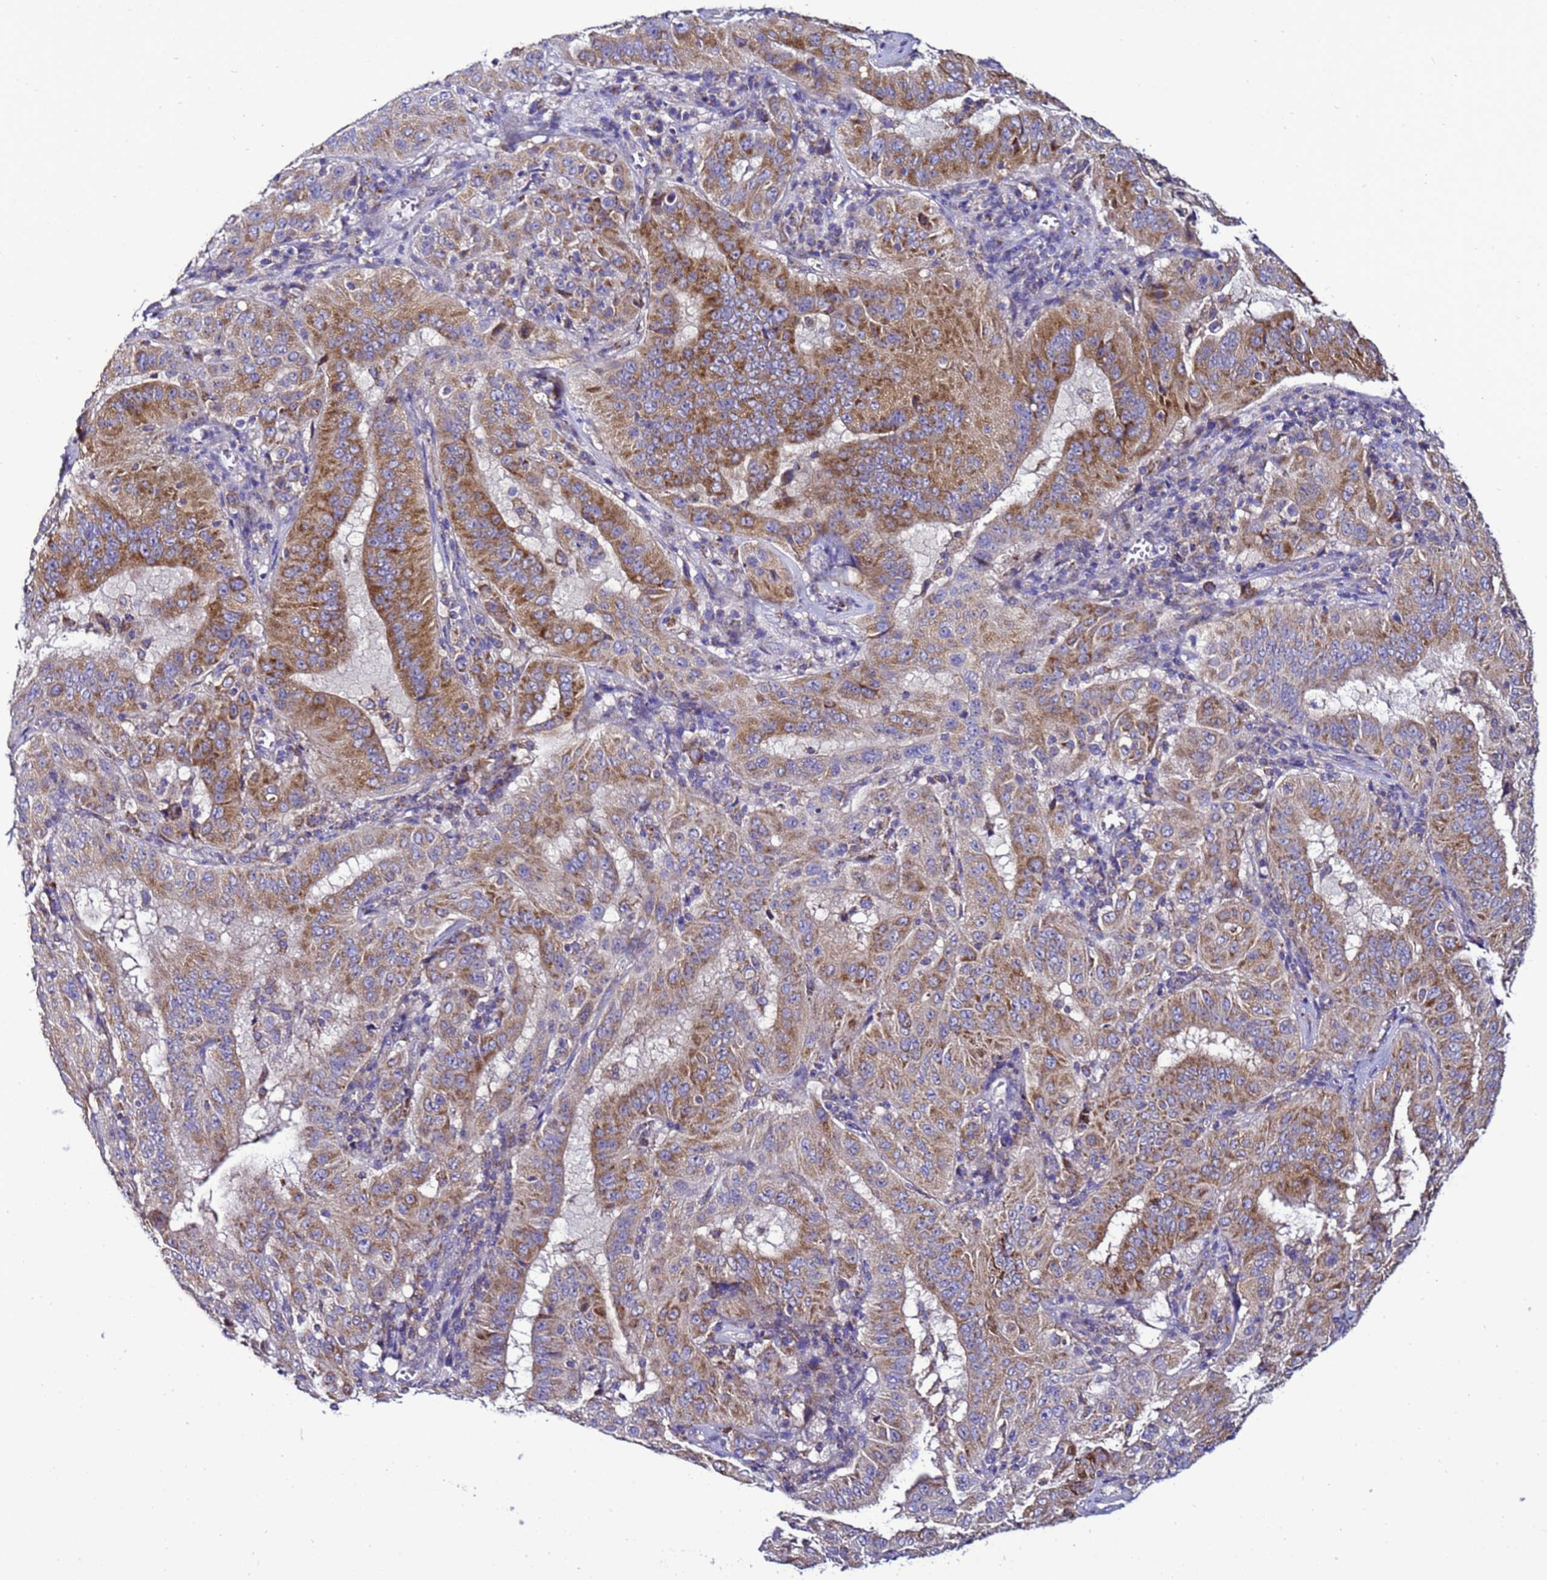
{"staining": {"intensity": "moderate", "quantity": ">75%", "location": "cytoplasmic/membranous"}, "tissue": "pancreatic cancer", "cell_type": "Tumor cells", "image_type": "cancer", "snomed": [{"axis": "morphology", "description": "Adenocarcinoma, NOS"}, {"axis": "topography", "description": "Pancreas"}], "caption": "Protein staining of adenocarcinoma (pancreatic) tissue displays moderate cytoplasmic/membranous expression in about >75% of tumor cells.", "gene": "HIGD2A", "patient": {"sex": "male", "age": 63}}